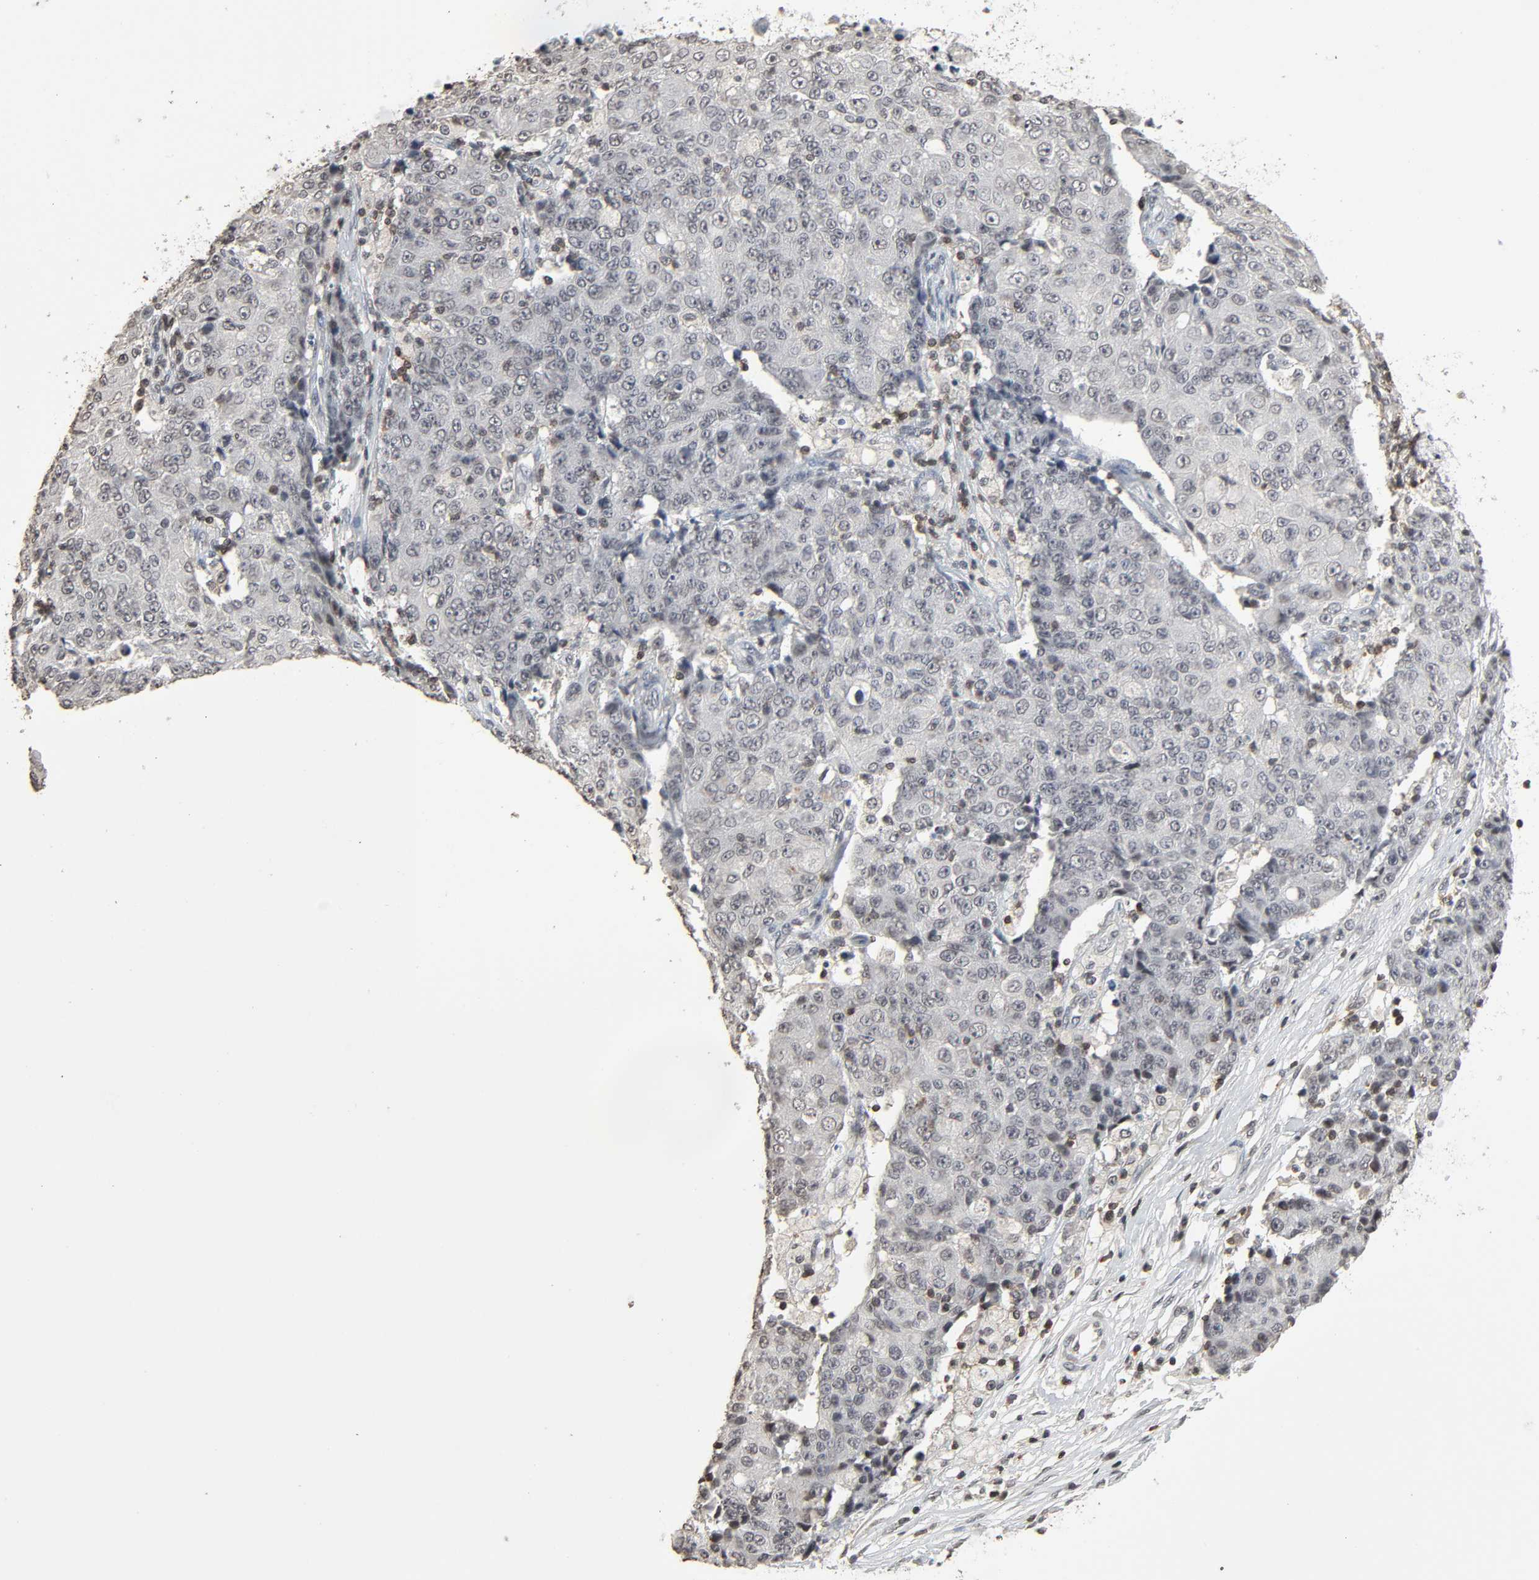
{"staining": {"intensity": "negative", "quantity": "none", "location": "none"}, "tissue": "ovarian cancer", "cell_type": "Tumor cells", "image_type": "cancer", "snomed": [{"axis": "morphology", "description": "Carcinoma, endometroid"}, {"axis": "topography", "description": "Ovary"}], "caption": "DAB (3,3'-diaminobenzidine) immunohistochemical staining of ovarian cancer displays no significant staining in tumor cells.", "gene": "STK4", "patient": {"sex": "female", "age": 42}}